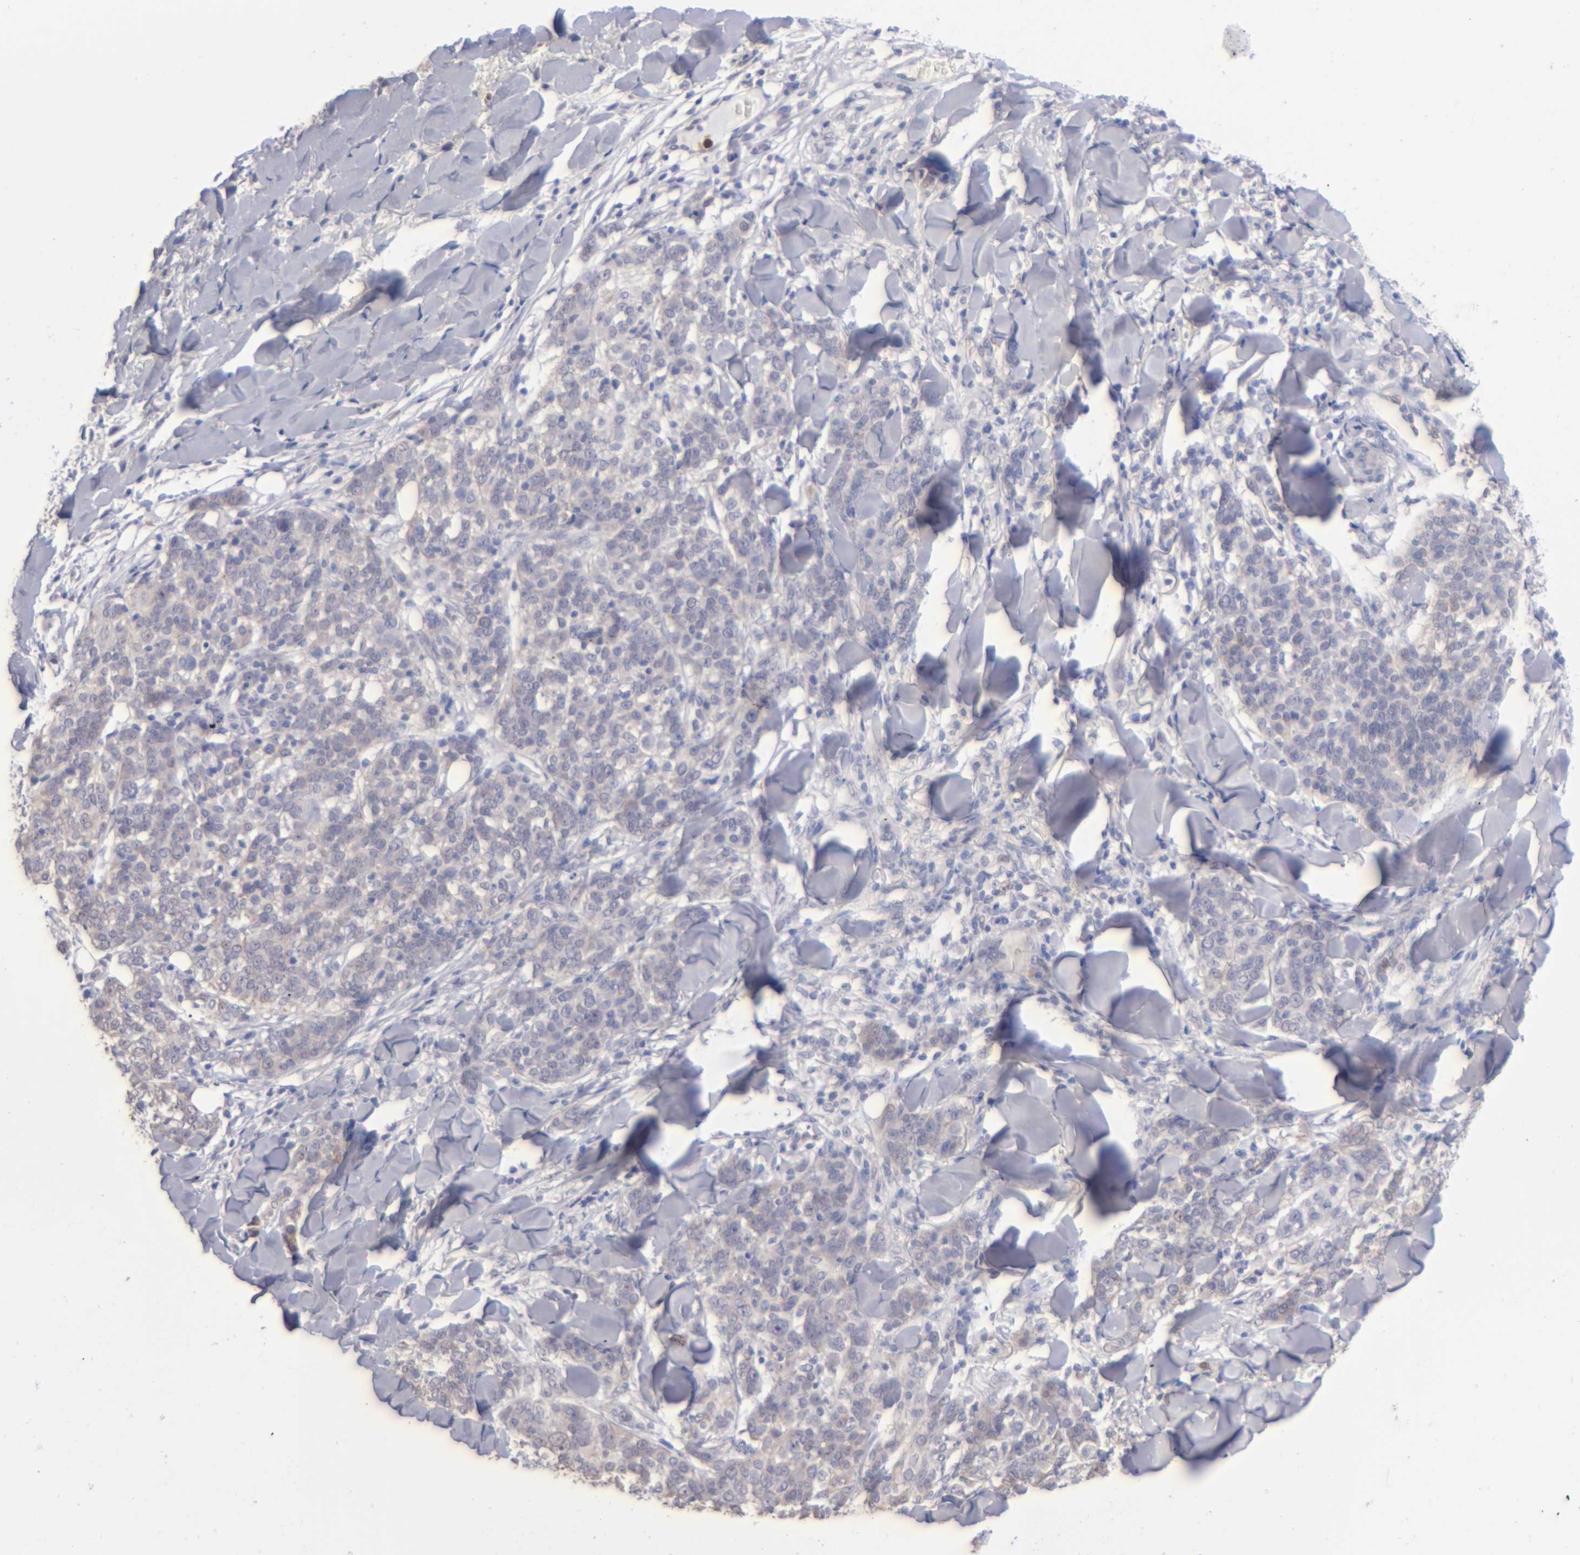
{"staining": {"intensity": "weak", "quantity": ">75%", "location": "cytoplasmic/membranous"}, "tissue": "skin cancer", "cell_type": "Tumor cells", "image_type": "cancer", "snomed": [{"axis": "morphology", "description": "Normal tissue, NOS"}, {"axis": "morphology", "description": "Squamous cell carcinoma, NOS"}, {"axis": "topography", "description": "Skin"}], "caption": "There is low levels of weak cytoplasmic/membranous positivity in tumor cells of squamous cell carcinoma (skin), as demonstrated by immunohistochemical staining (brown color).", "gene": "MGAM", "patient": {"sex": "female", "age": 83}}